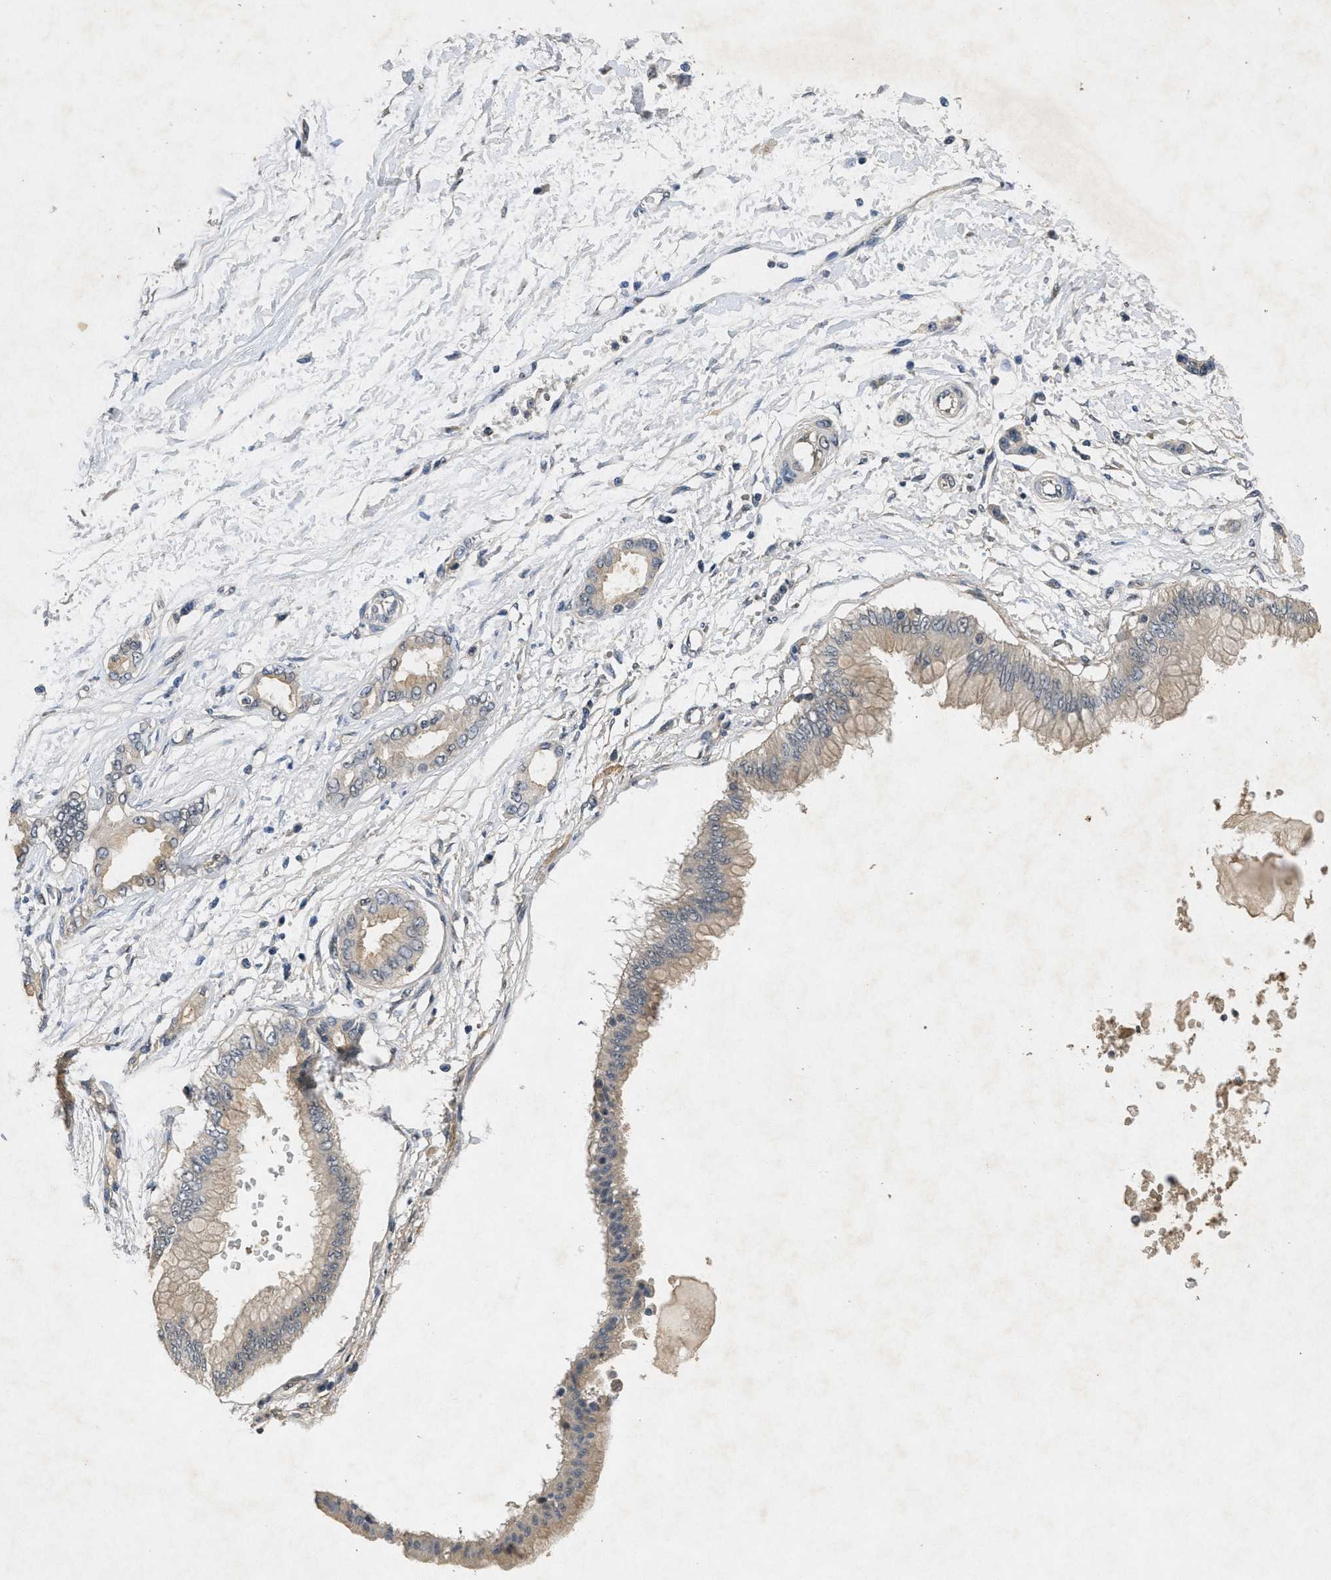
{"staining": {"intensity": "weak", "quantity": ">75%", "location": "cytoplasmic/membranous"}, "tissue": "pancreatic cancer", "cell_type": "Tumor cells", "image_type": "cancer", "snomed": [{"axis": "morphology", "description": "Adenocarcinoma, NOS"}, {"axis": "topography", "description": "Pancreas"}], "caption": "Protein analysis of adenocarcinoma (pancreatic) tissue reveals weak cytoplasmic/membranous staining in approximately >75% of tumor cells.", "gene": "PAPOLG", "patient": {"sex": "male", "age": 56}}